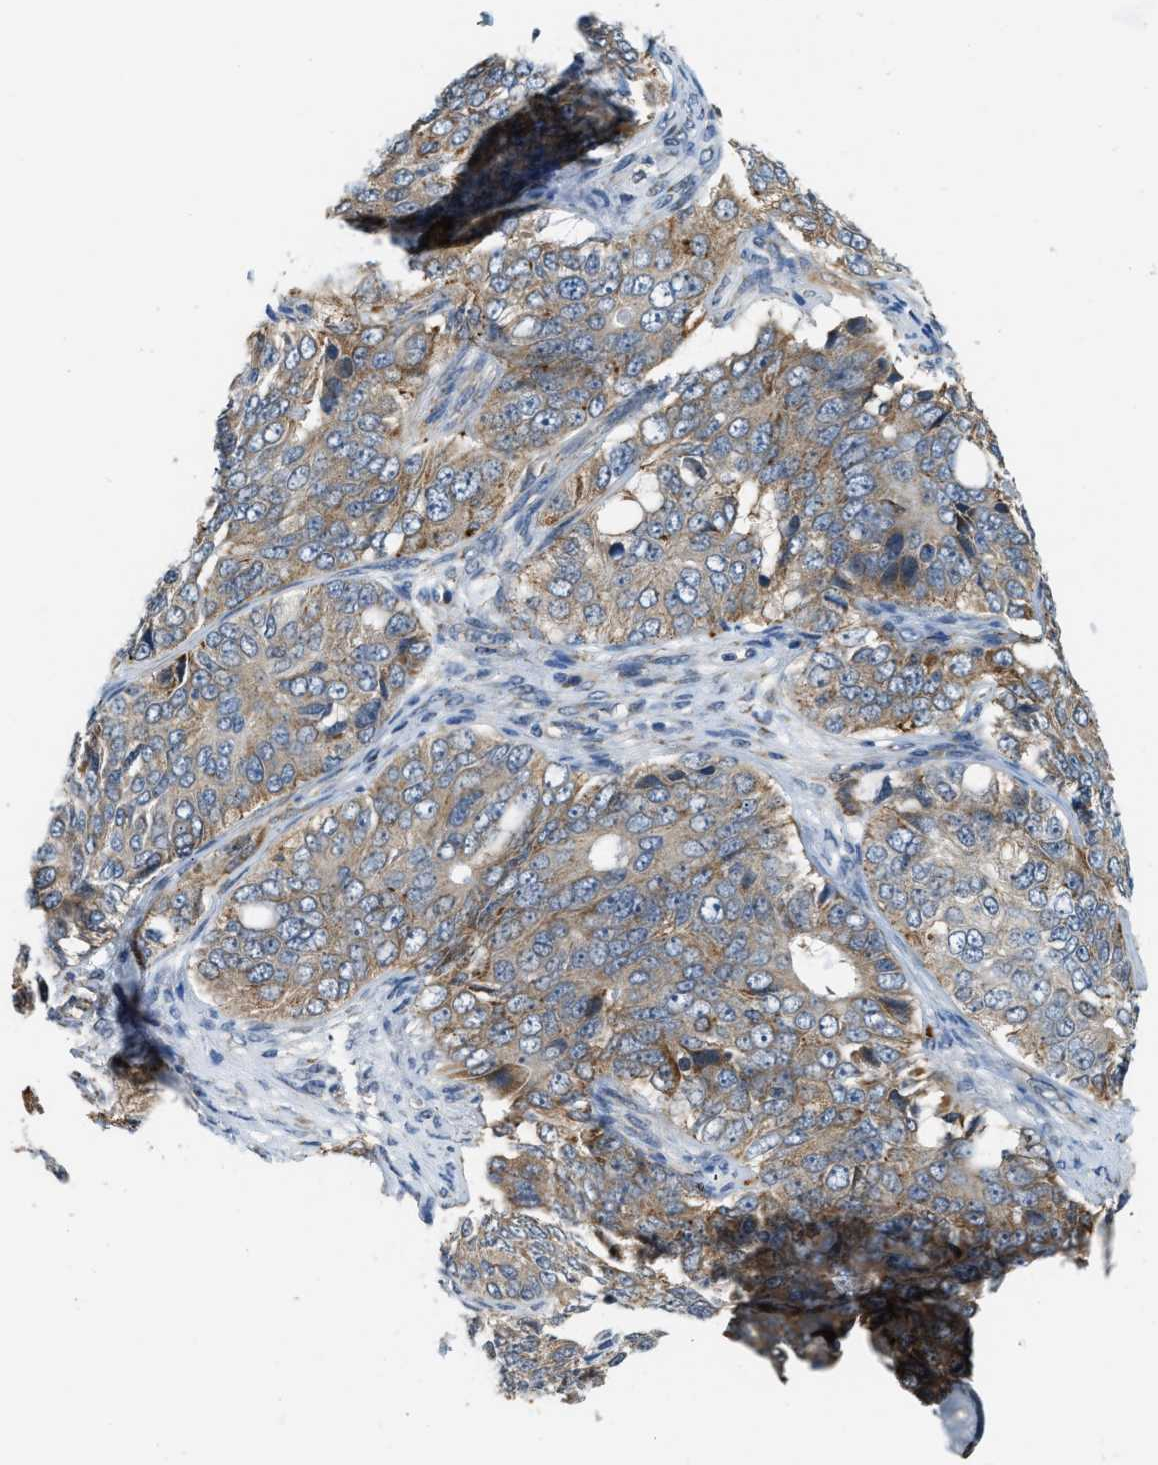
{"staining": {"intensity": "weak", "quantity": ">75%", "location": "cytoplasmic/membranous"}, "tissue": "ovarian cancer", "cell_type": "Tumor cells", "image_type": "cancer", "snomed": [{"axis": "morphology", "description": "Carcinoma, endometroid"}, {"axis": "topography", "description": "Ovary"}], "caption": "Tumor cells exhibit low levels of weak cytoplasmic/membranous positivity in approximately >75% of cells in human ovarian cancer. The staining was performed using DAB to visualize the protein expression in brown, while the nuclei were stained in blue with hematoxylin (Magnification: 20x).", "gene": "STARD3NL", "patient": {"sex": "female", "age": 51}}